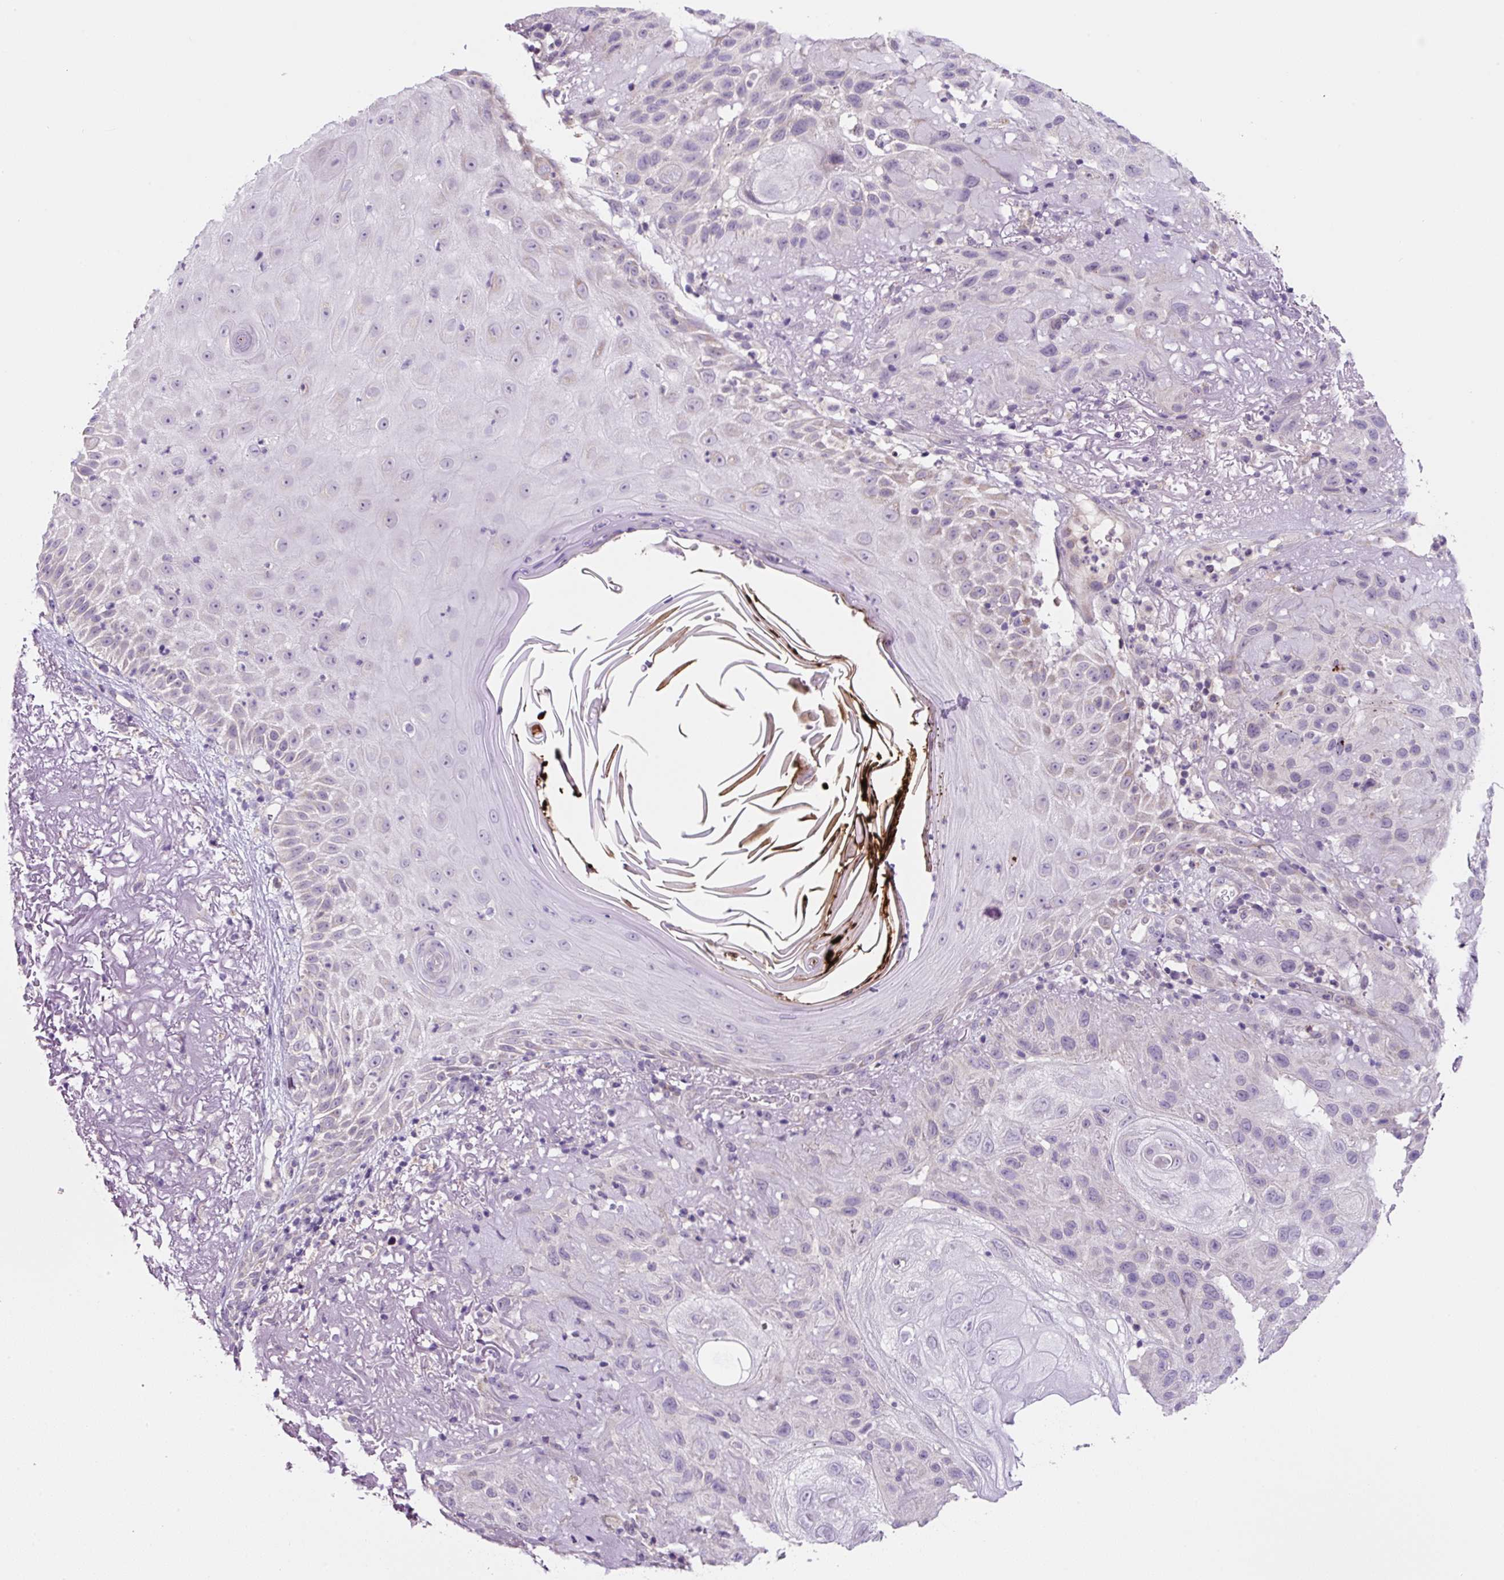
{"staining": {"intensity": "negative", "quantity": "none", "location": "none"}, "tissue": "skin cancer", "cell_type": "Tumor cells", "image_type": "cancer", "snomed": [{"axis": "morphology", "description": "Normal tissue, NOS"}, {"axis": "morphology", "description": "Squamous cell carcinoma, NOS"}, {"axis": "topography", "description": "Skin"}], "caption": "Image shows no protein expression in tumor cells of skin cancer (squamous cell carcinoma) tissue. (DAB IHC, high magnification).", "gene": "OGDHL", "patient": {"sex": "female", "age": 96}}